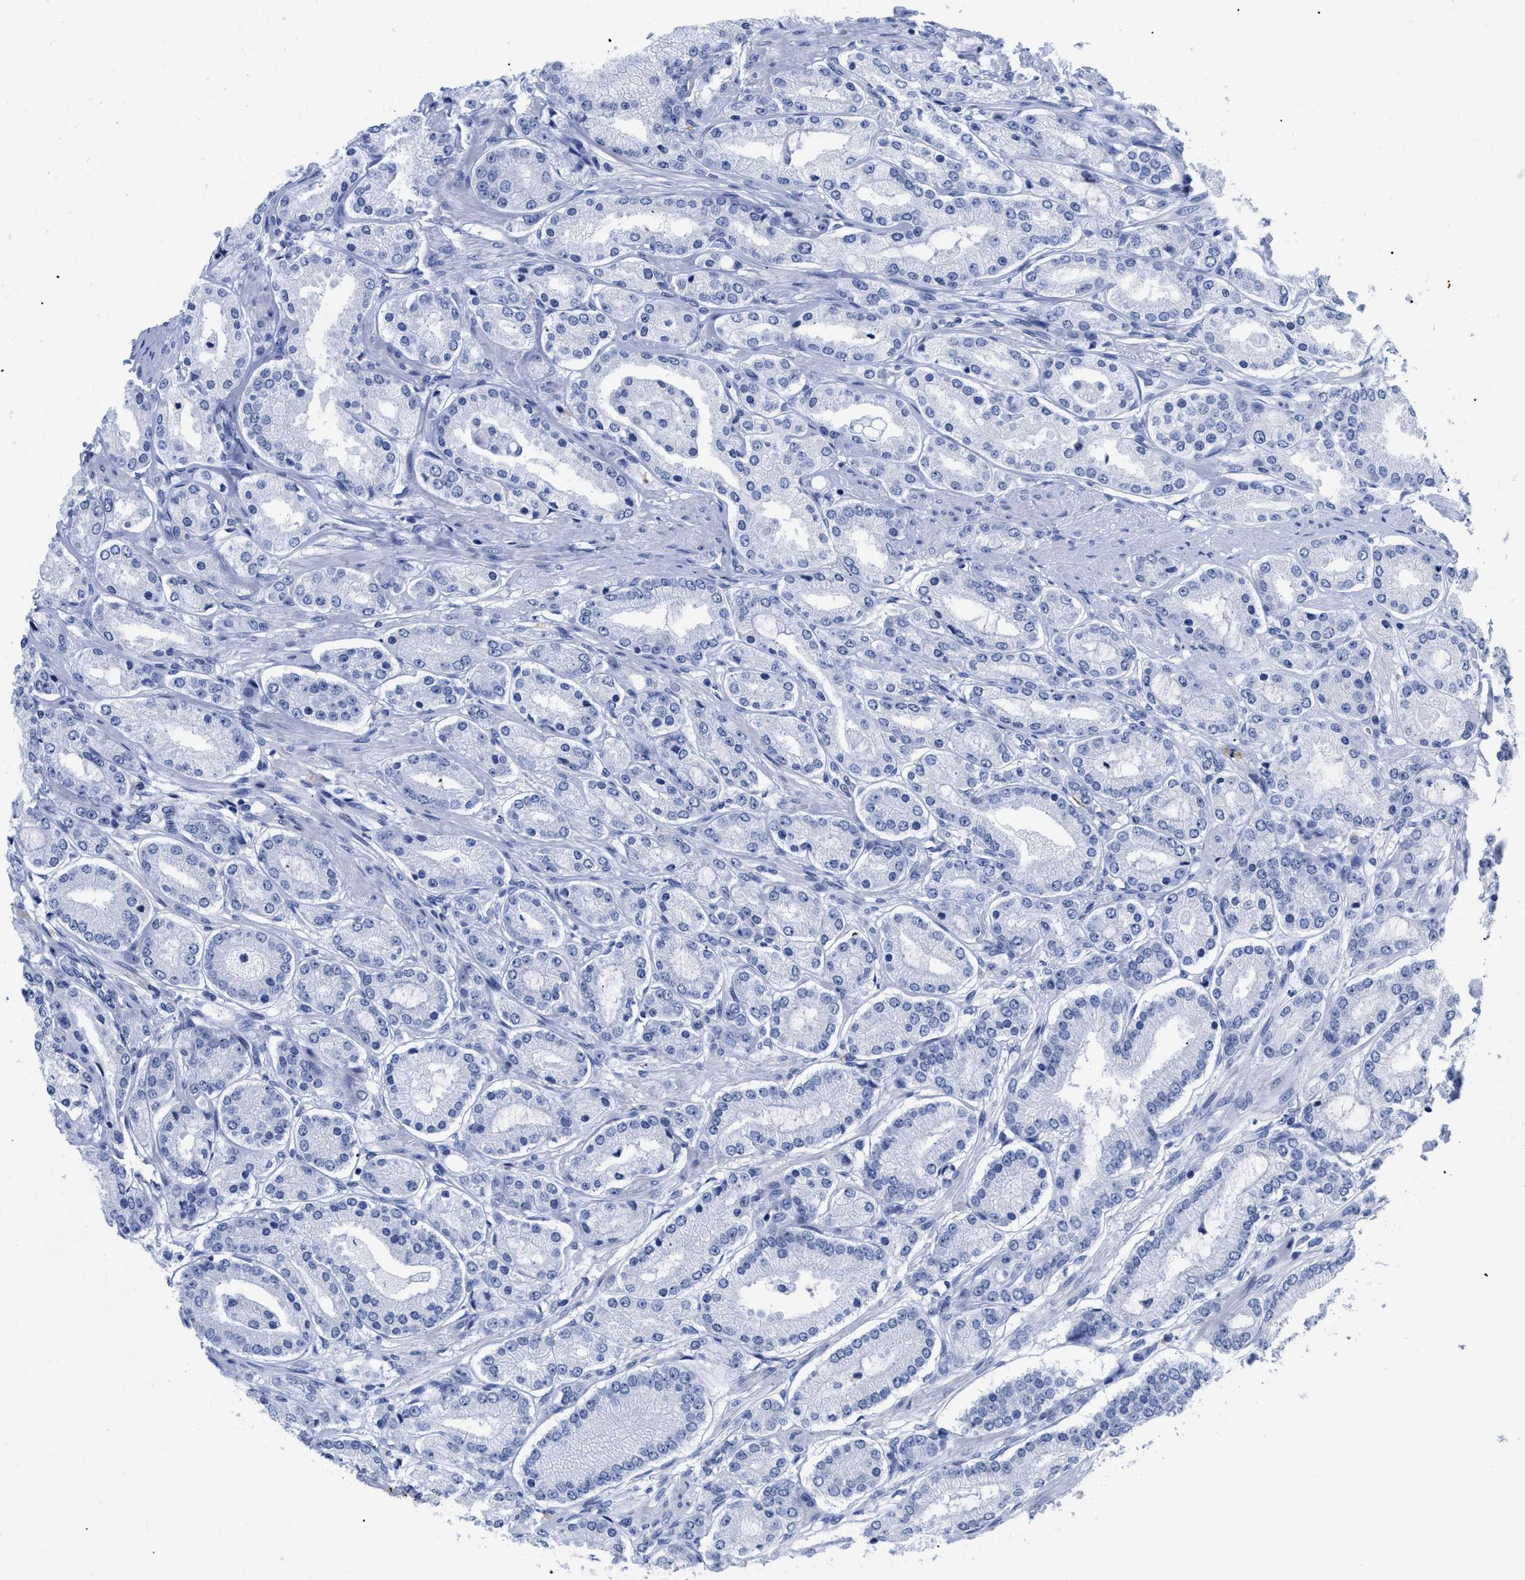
{"staining": {"intensity": "negative", "quantity": "none", "location": "none"}, "tissue": "prostate cancer", "cell_type": "Tumor cells", "image_type": "cancer", "snomed": [{"axis": "morphology", "description": "Adenocarcinoma, Low grade"}, {"axis": "topography", "description": "Prostate"}], "caption": "IHC photomicrograph of neoplastic tissue: human prostate cancer (low-grade adenocarcinoma) stained with DAB (3,3'-diaminobenzidine) exhibits no significant protein staining in tumor cells. (DAB immunohistochemistry with hematoxylin counter stain).", "gene": "DUSP26", "patient": {"sex": "male", "age": 63}}